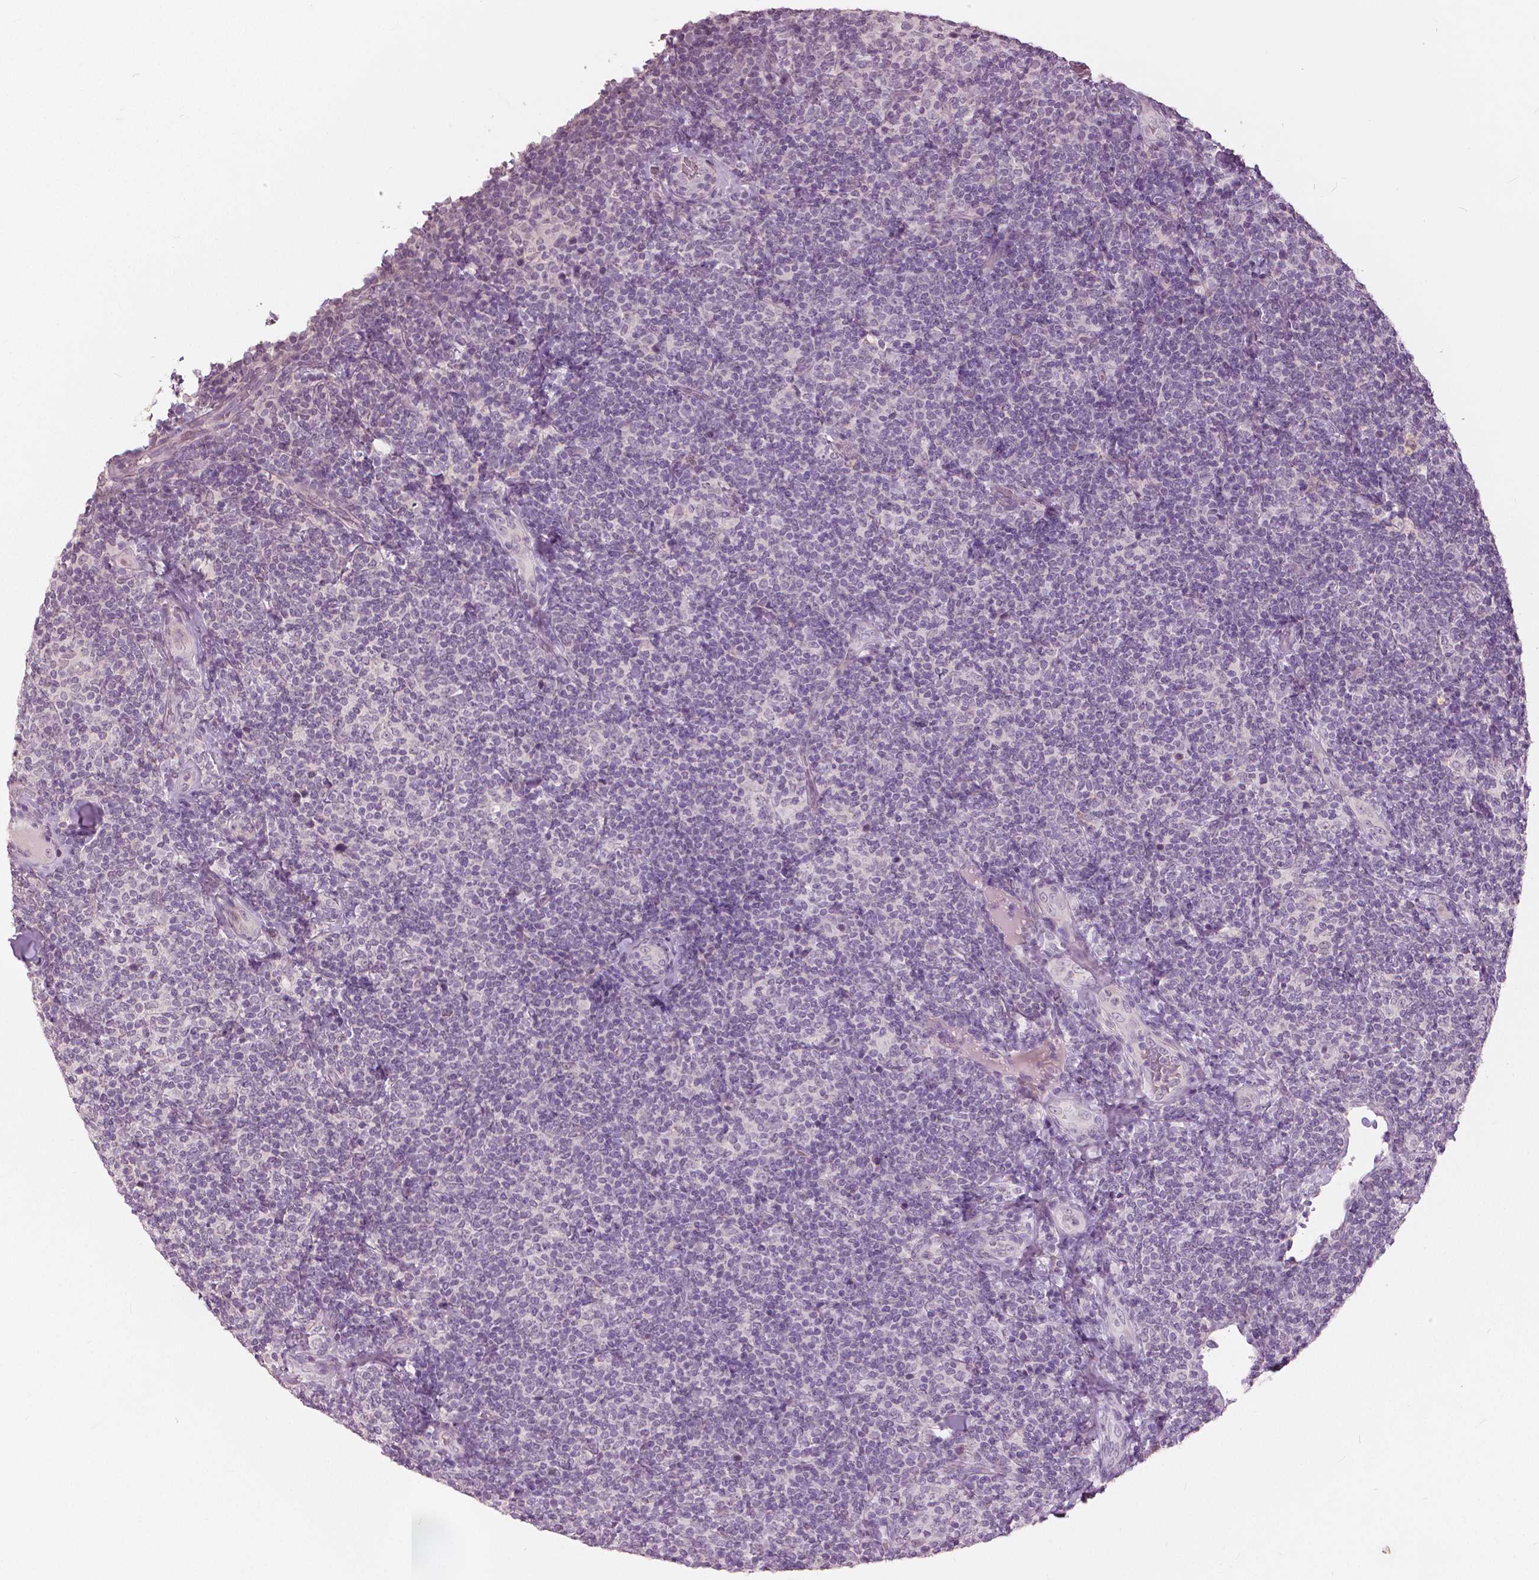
{"staining": {"intensity": "negative", "quantity": "none", "location": "none"}, "tissue": "lymphoma", "cell_type": "Tumor cells", "image_type": "cancer", "snomed": [{"axis": "morphology", "description": "Malignant lymphoma, non-Hodgkin's type, Low grade"}, {"axis": "topography", "description": "Lymph node"}], "caption": "IHC image of neoplastic tissue: human low-grade malignant lymphoma, non-Hodgkin's type stained with DAB displays no significant protein expression in tumor cells.", "gene": "NANOG", "patient": {"sex": "female", "age": 56}}